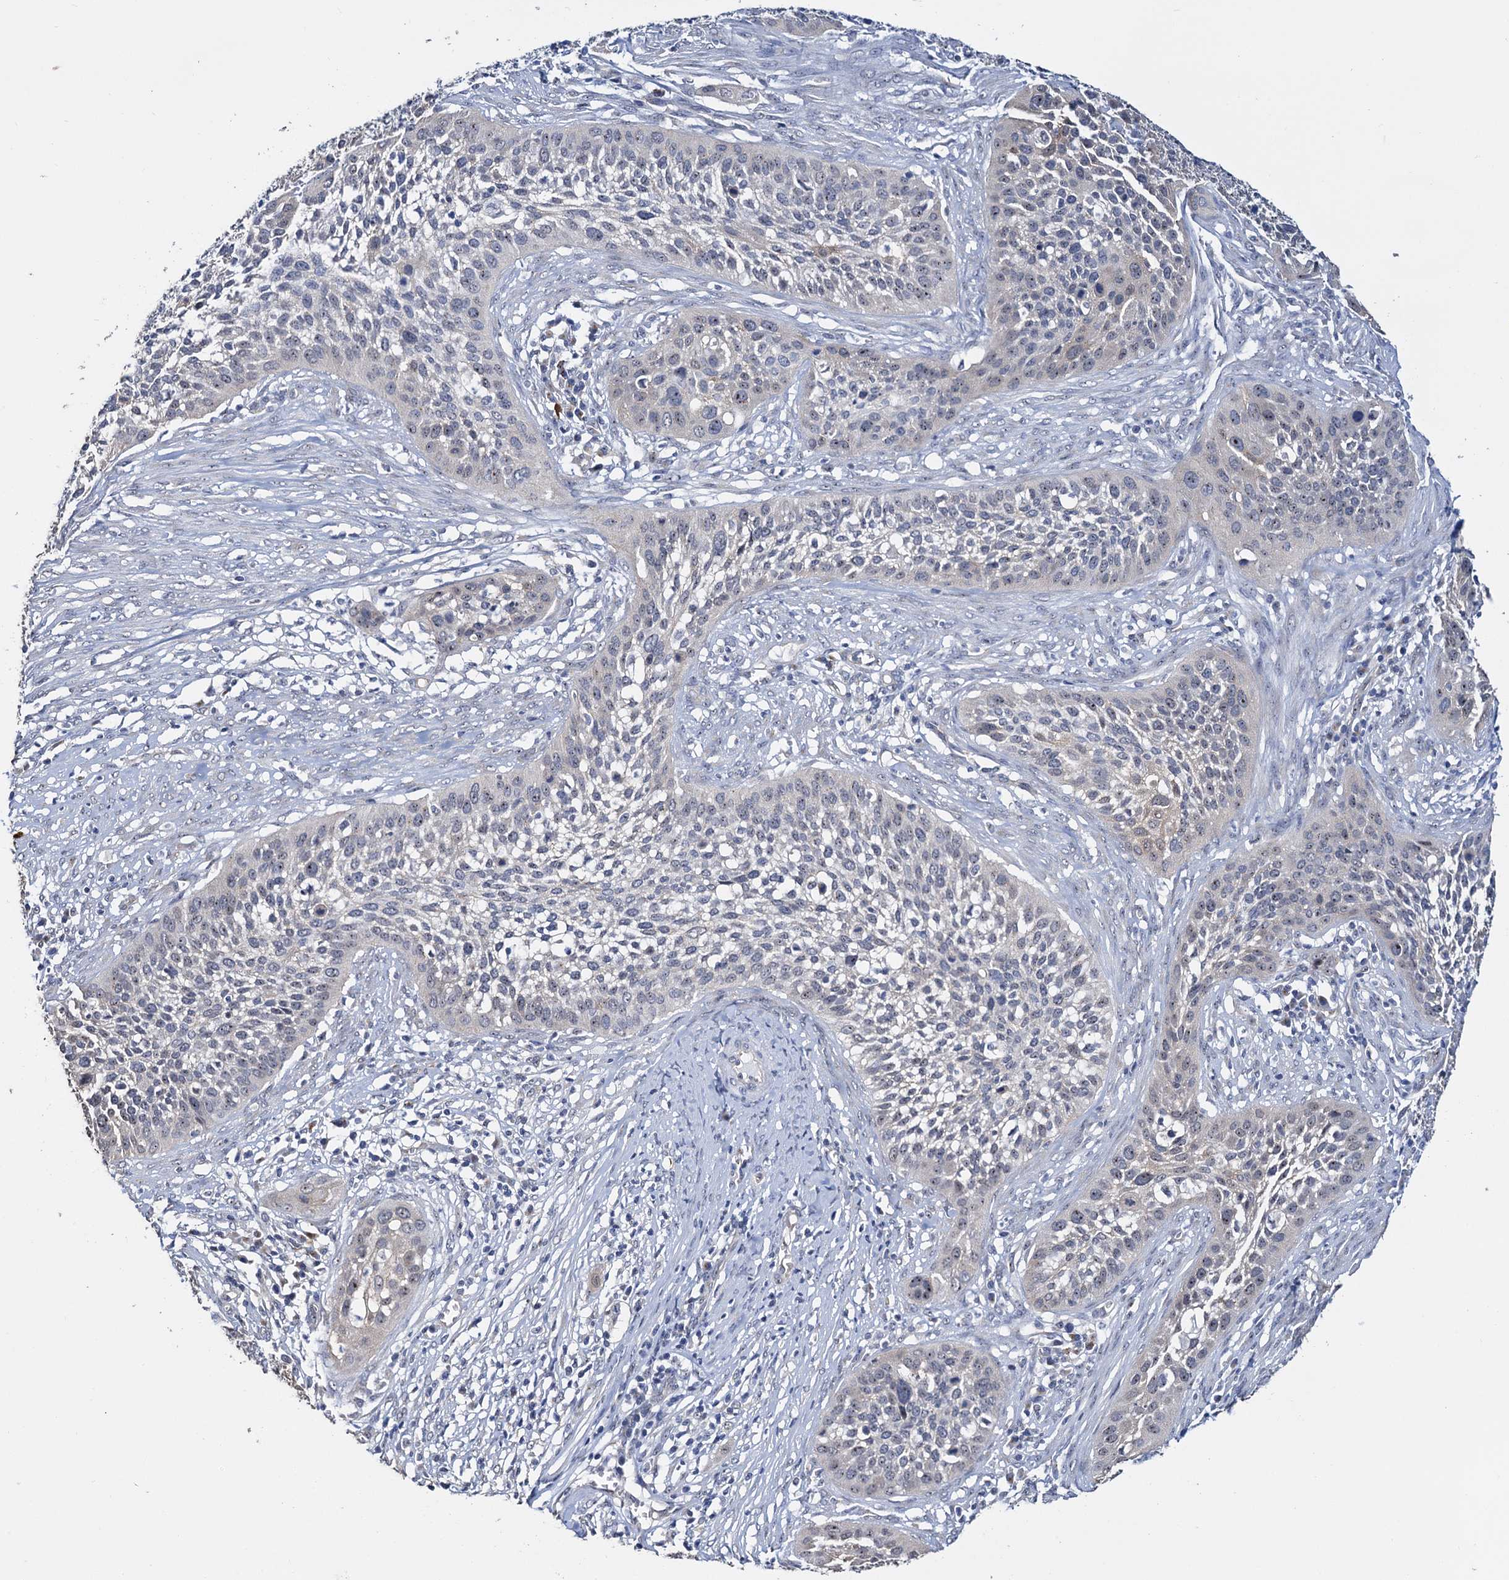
{"staining": {"intensity": "weak", "quantity": "<25%", "location": "nuclear"}, "tissue": "cervical cancer", "cell_type": "Tumor cells", "image_type": "cancer", "snomed": [{"axis": "morphology", "description": "Squamous cell carcinoma, NOS"}, {"axis": "topography", "description": "Cervix"}], "caption": "Tumor cells show no significant staining in squamous cell carcinoma (cervical). The staining is performed using DAB brown chromogen with nuclei counter-stained in using hematoxylin.", "gene": "C2CD3", "patient": {"sex": "female", "age": 34}}